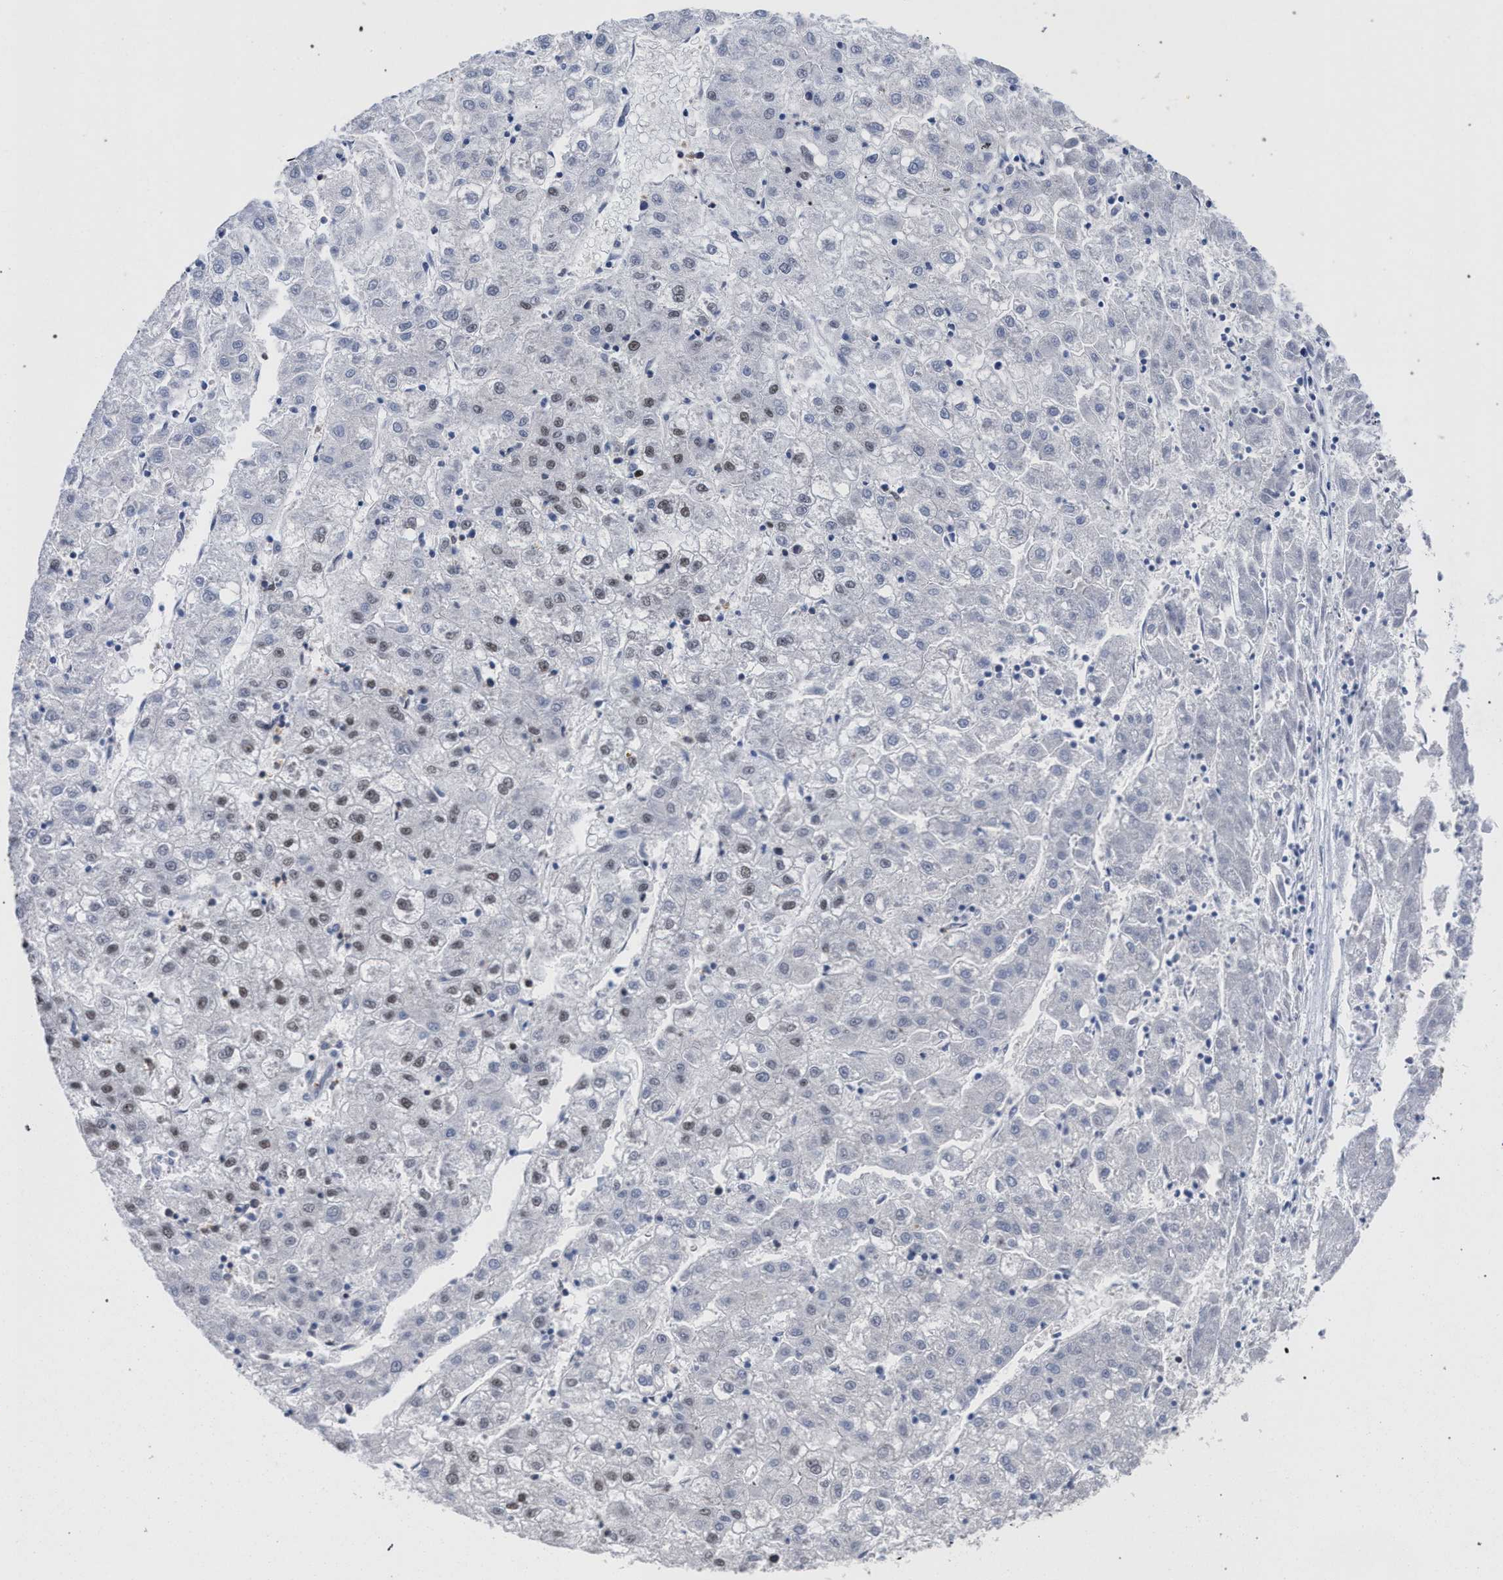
{"staining": {"intensity": "weak", "quantity": "<25%", "location": "nuclear"}, "tissue": "liver cancer", "cell_type": "Tumor cells", "image_type": "cancer", "snomed": [{"axis": "morphology", "description": "Carcinoma, Hepatocellular, NOS"}, {"axis": "topography", "description": "Liver"}], "caption": "Tumor cells are negative for protein expression in human hepatocellular carcinoma (liver).", "gene": "SCAF4", "patient": {"sex": "male", "age": 72}}